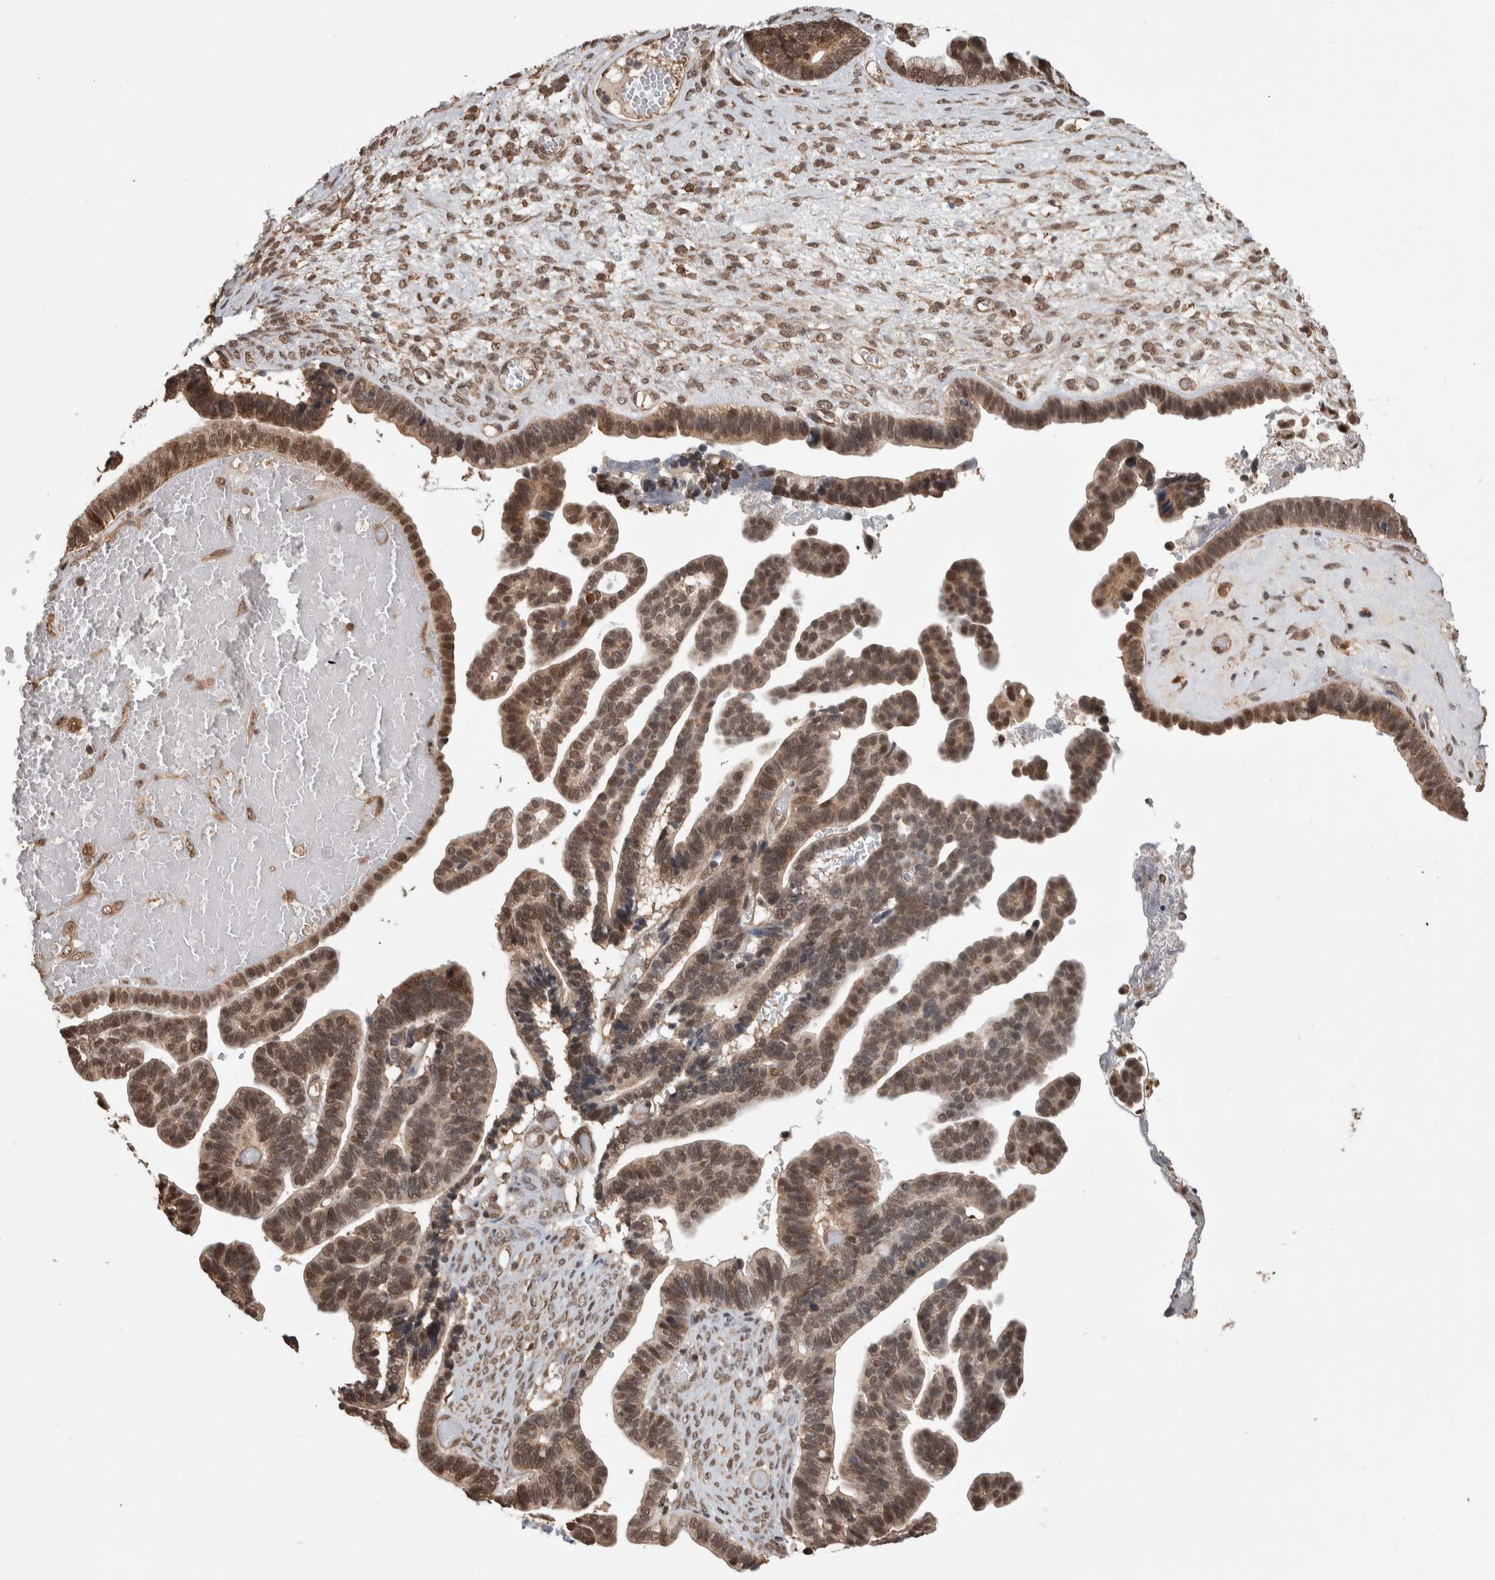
{"staining": {"intensity": "moderate", "quantity": ">75%", "location": "nuclear"}, "tissue": "ovarian cancer", "cell_type": "Tumor cells", "image_type": "cancer", "snomed": [{"axis": "morphology", "description": "Cystadenocarcinoma, serous, NOS"}, {"axis": "topography", "description": "Ovary"}], "caption": "Protein expression analysis of human ovarian cancer reveals moderate nuclear staining in about >75% of tumor cells.", "gene": "ZNF592", "patient": {"sex": "female", "age": 56}}